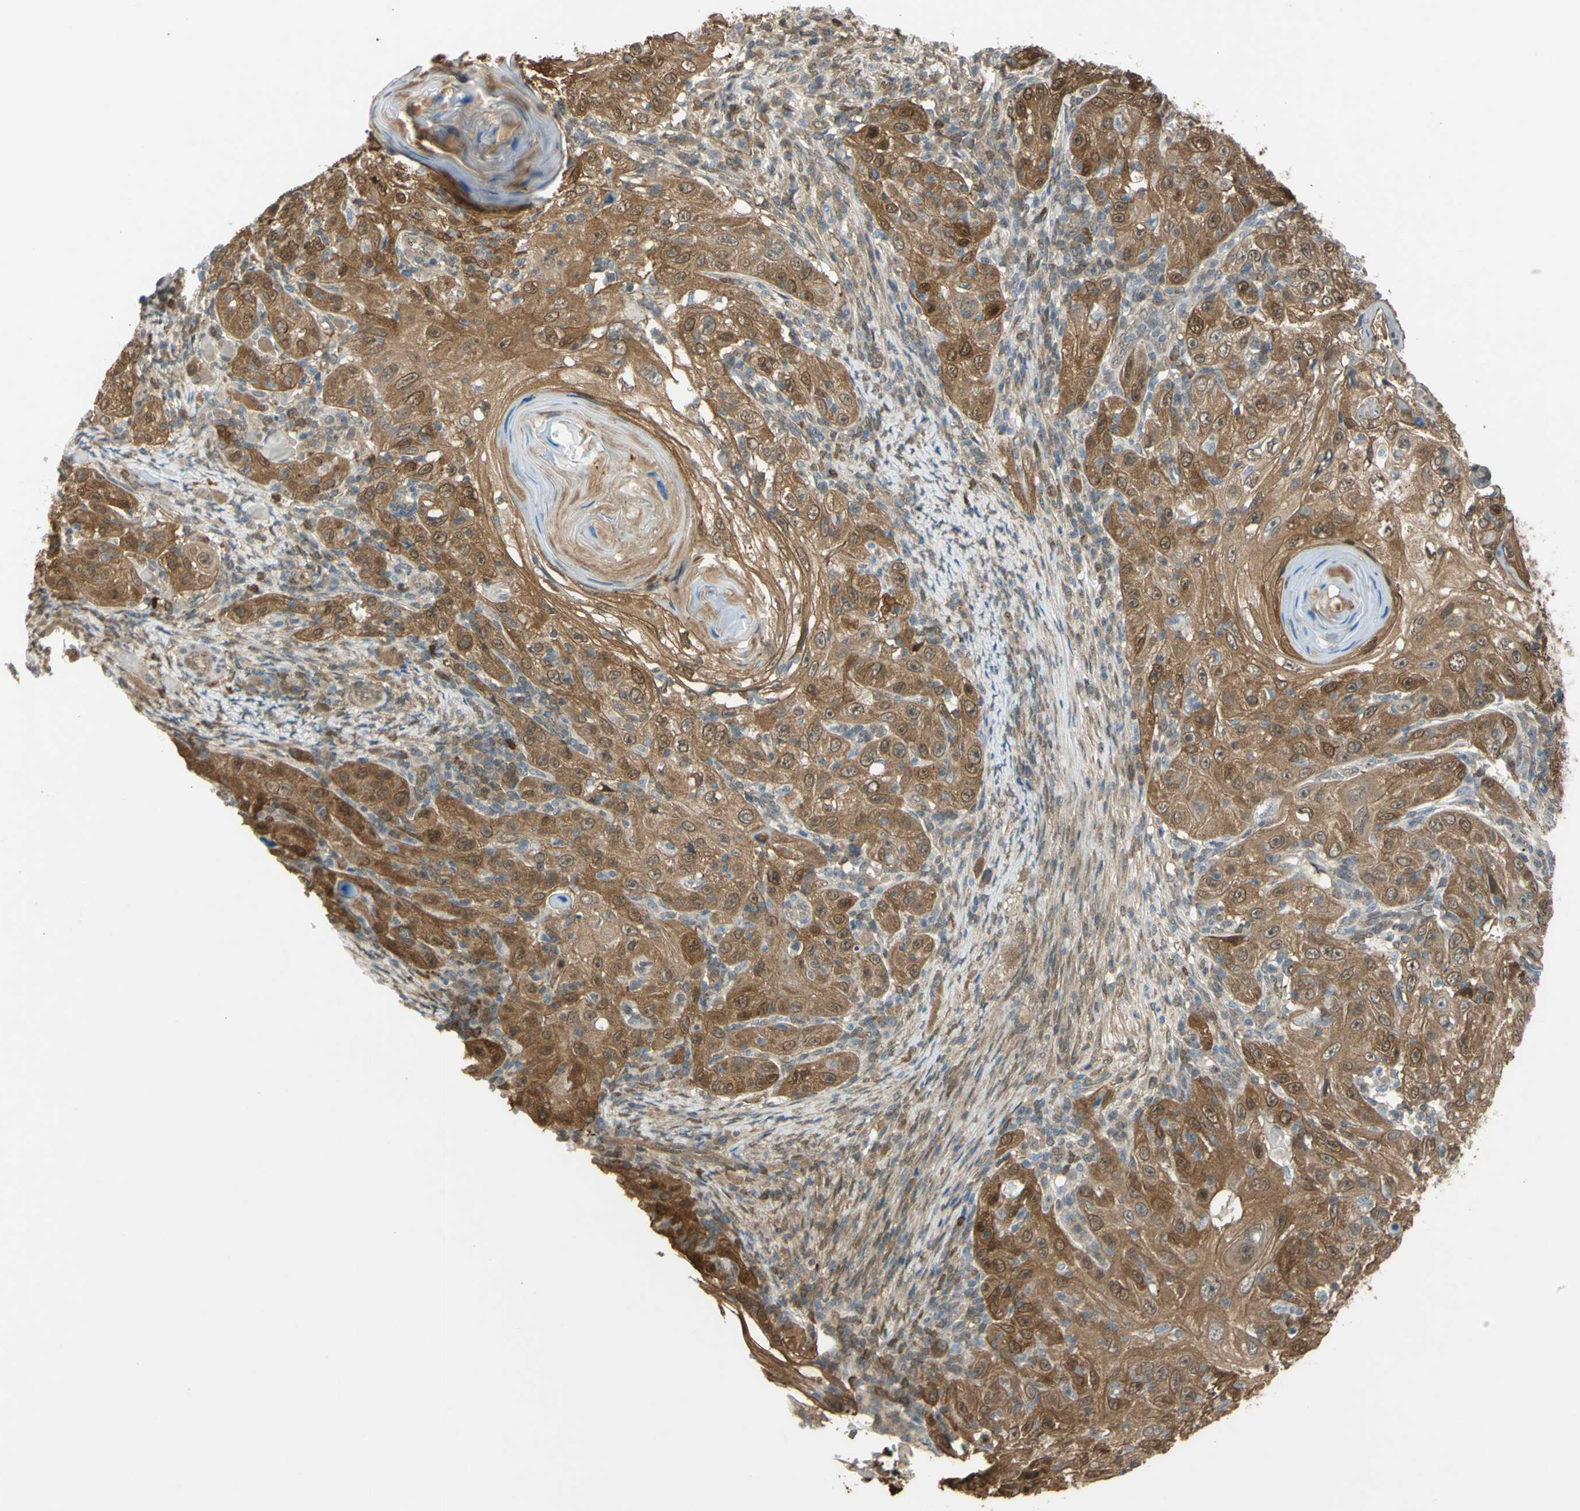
{"staining": {"intensity": "moderate", "quantity": ">75%", "location": "cytoplasmic/membranous"}, "tissue": "skin cancer", "cell_type": "Tumor cells", "image_type": "cancer", "snomed": [{"axis": "morphology", "description": "Squamous cell carcinoma, NOS"}, {"axis": "topography", "description": "Skin"}], "caption": "IHC of human skin squamous cell carcinoma demonstrates medium levels of moderate cytoplasmic/membranous staining in about >75% of tumor cells. The protein is shown in brown color, while the nuclei are stained blue.", "gene": "YWHAQ", "patient": {"sex": "female", "age": 88}}